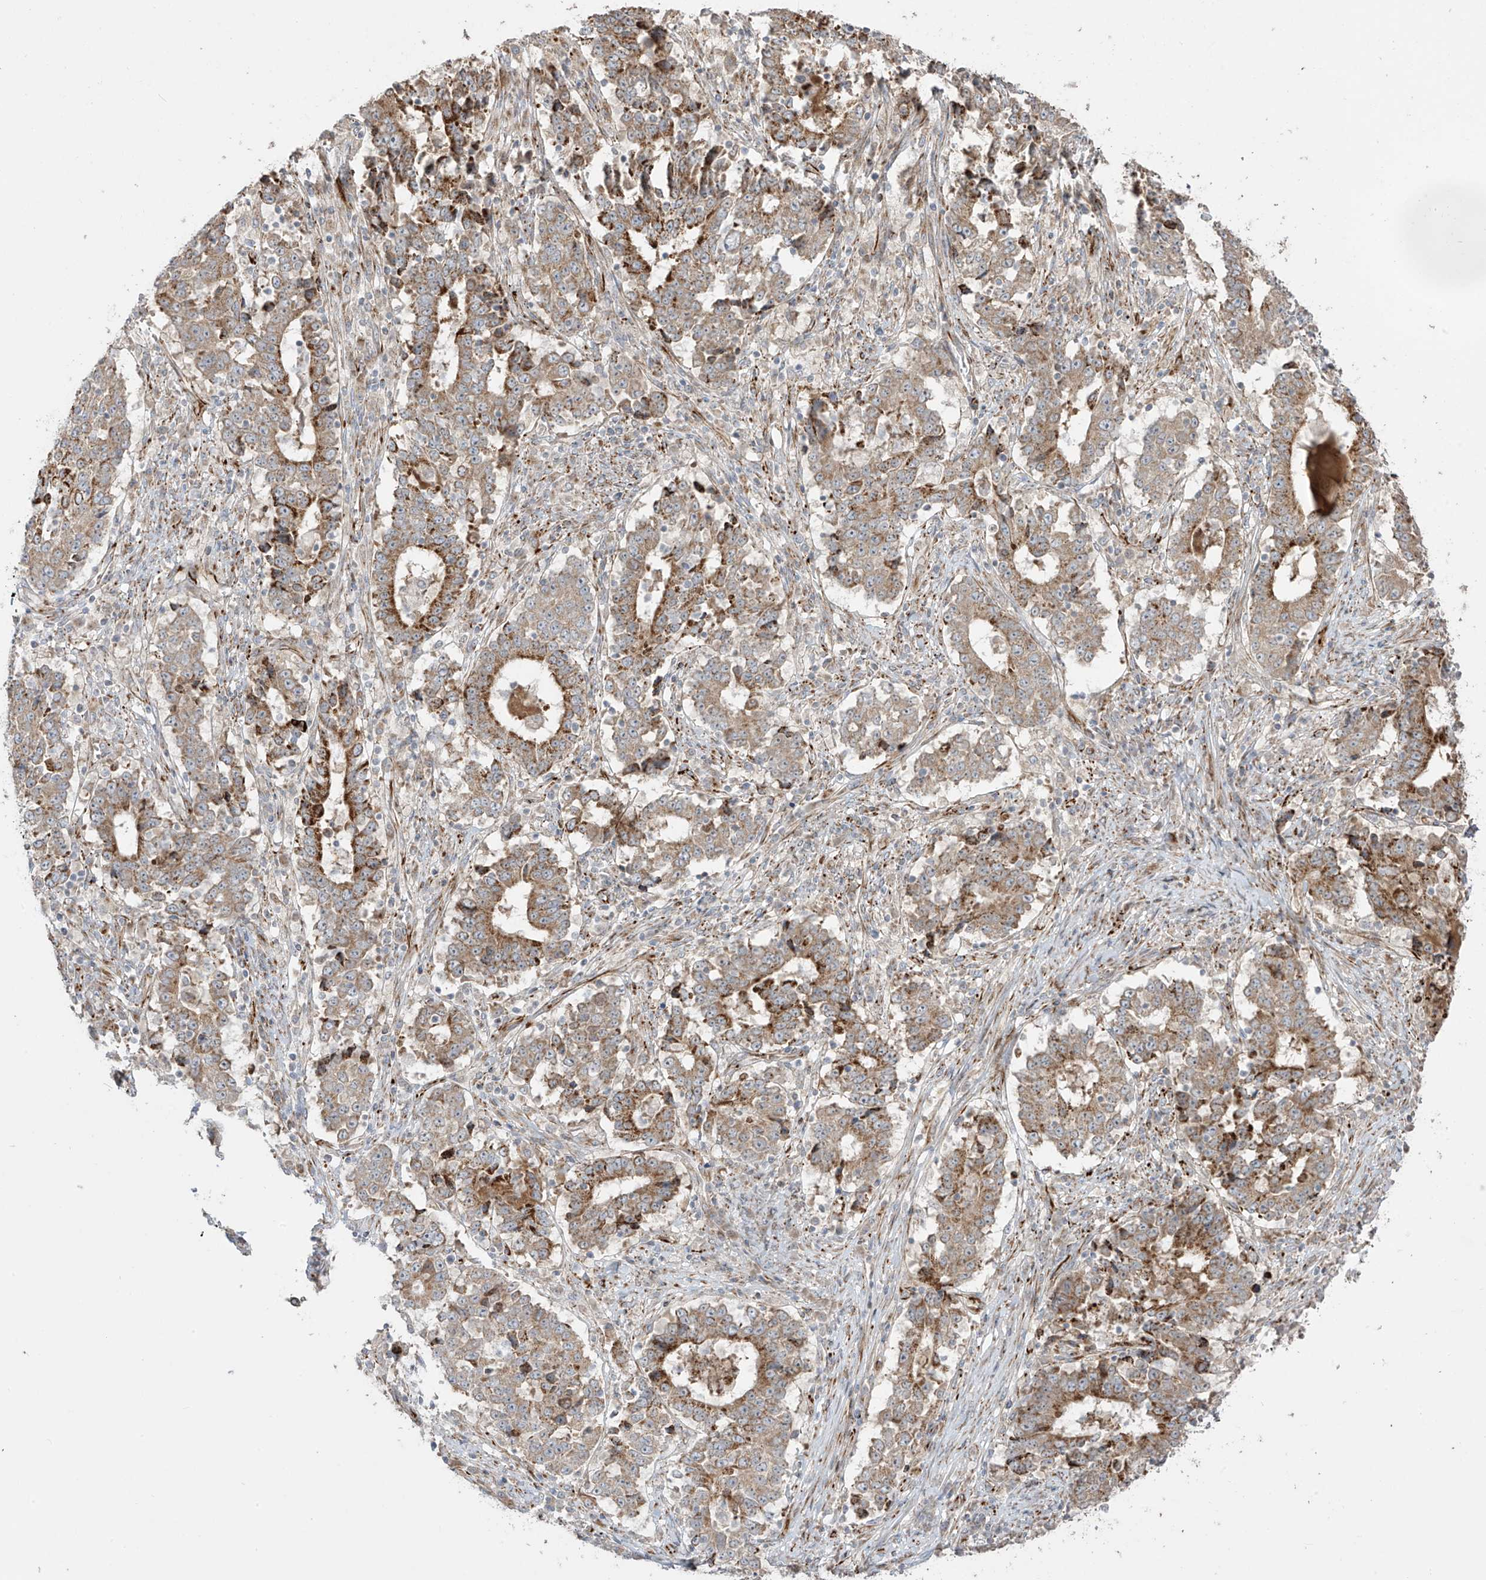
{"staining": {"intensity": "moderate", "quantity": ">75%", "location": "cytoplasmic/membranous"}, "tissue": "stomach cancer", "cell_type": "Tumor cells", "image_type": "cancer", "snomed": [{"axis": "morphology", "description": "Adenocarcinoma, NOS"}, {"axis": "topography", "description": "Stomach"}], "caption": "Human stomach adenocarcinoma stained with a brown dye reveals moderate cytoplasmic/membranous positive staining in approximately >75% of tumor cells.", "gene": "DCDC2", "patient": {"sex": "male", "age": 59}}